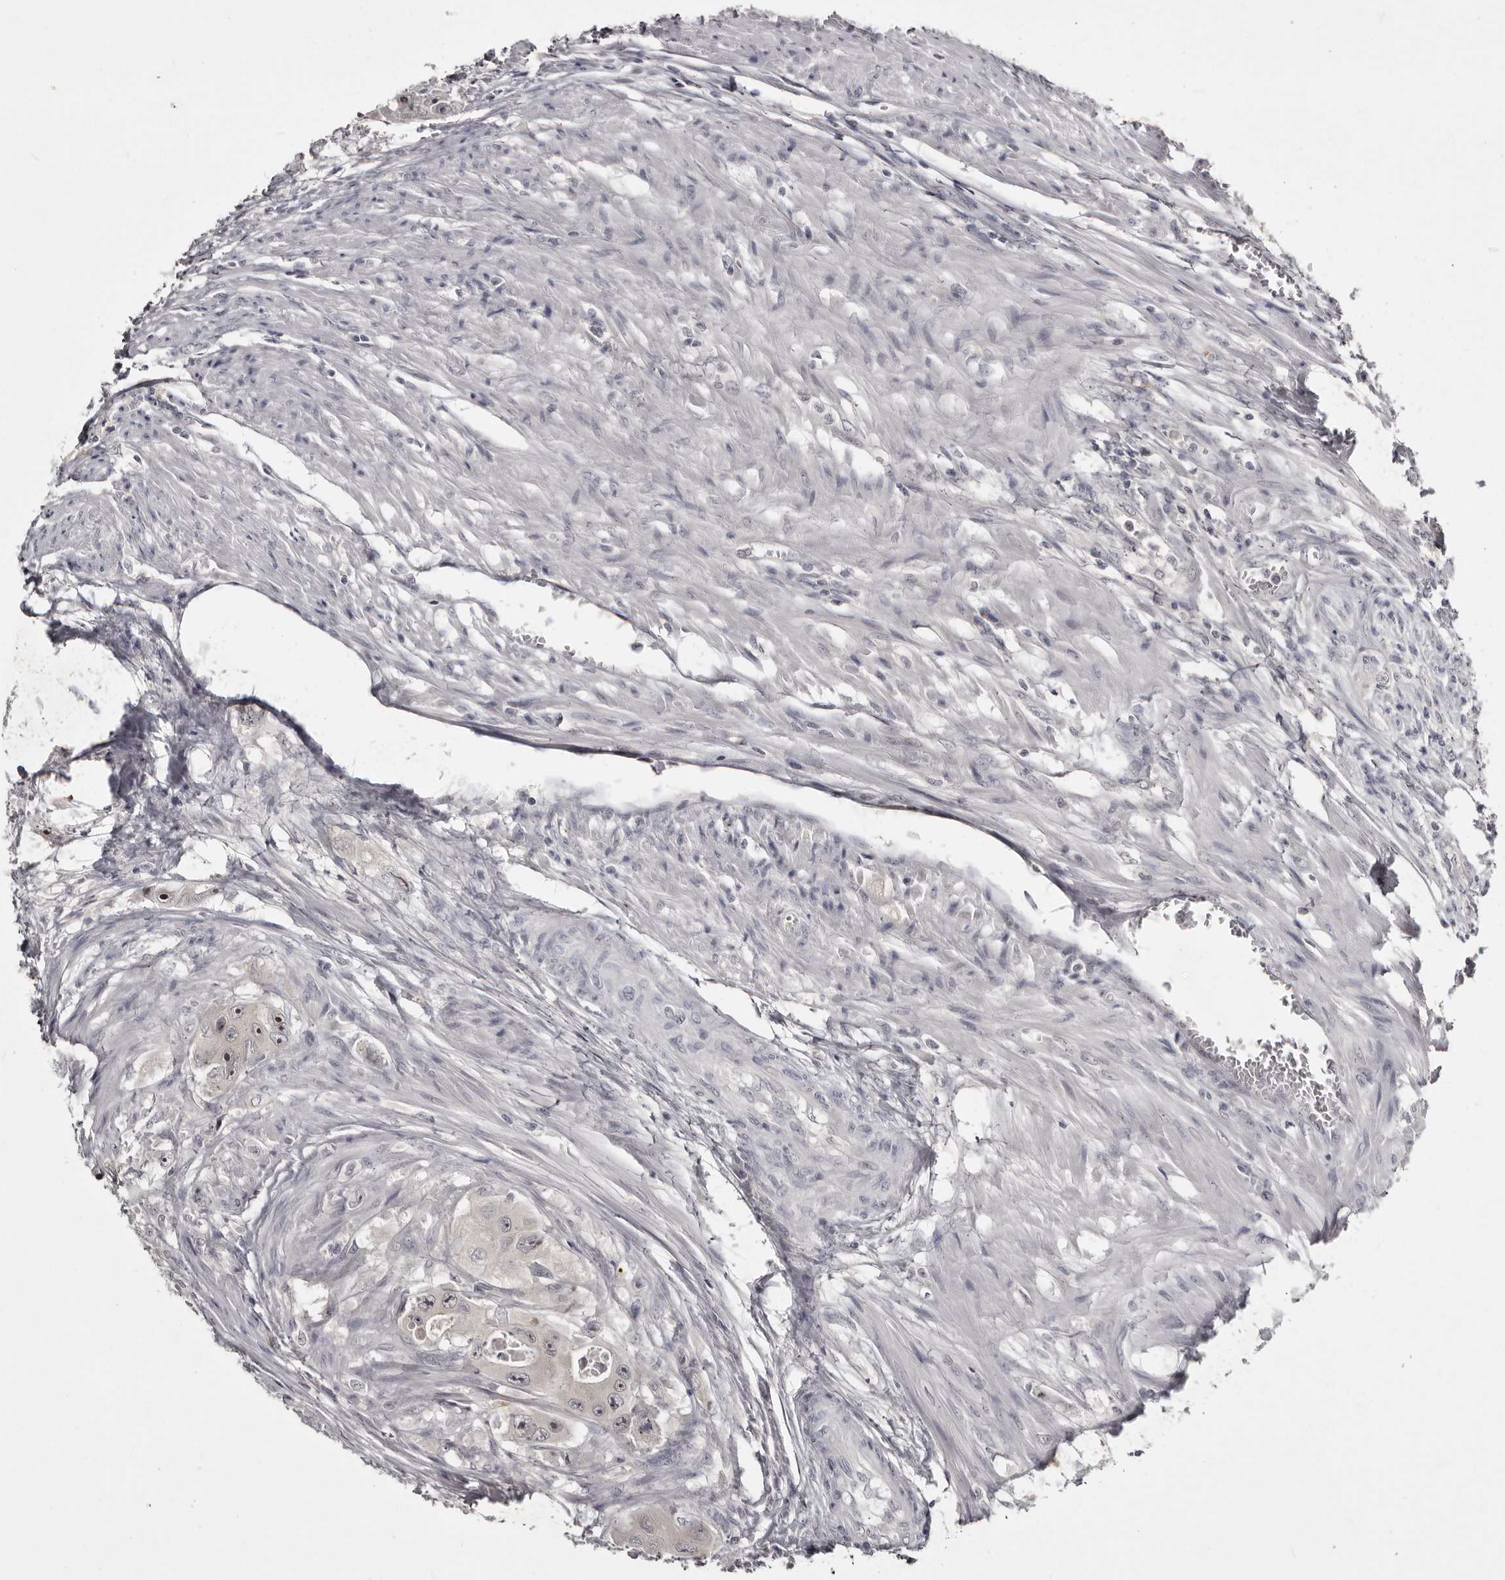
{"staining": {"intensity": "negative", "quantity": "none", "location": "none"}, "tissue": "colorectal cancer", "cell_type": "Tumor cells", "image_type": "cancer", "snomed": [{"axis": "morphology", "description": "Adenocarcinoma, NOS"}, {"axis": "topography", "description": "Colon"}], "caption": "Immunohistochemistry of human colorectal adenocarcinoma shows no positivity in tumor cells.", "gene": "MRTO4", "patient": {"sex": "female", "age": 46}}